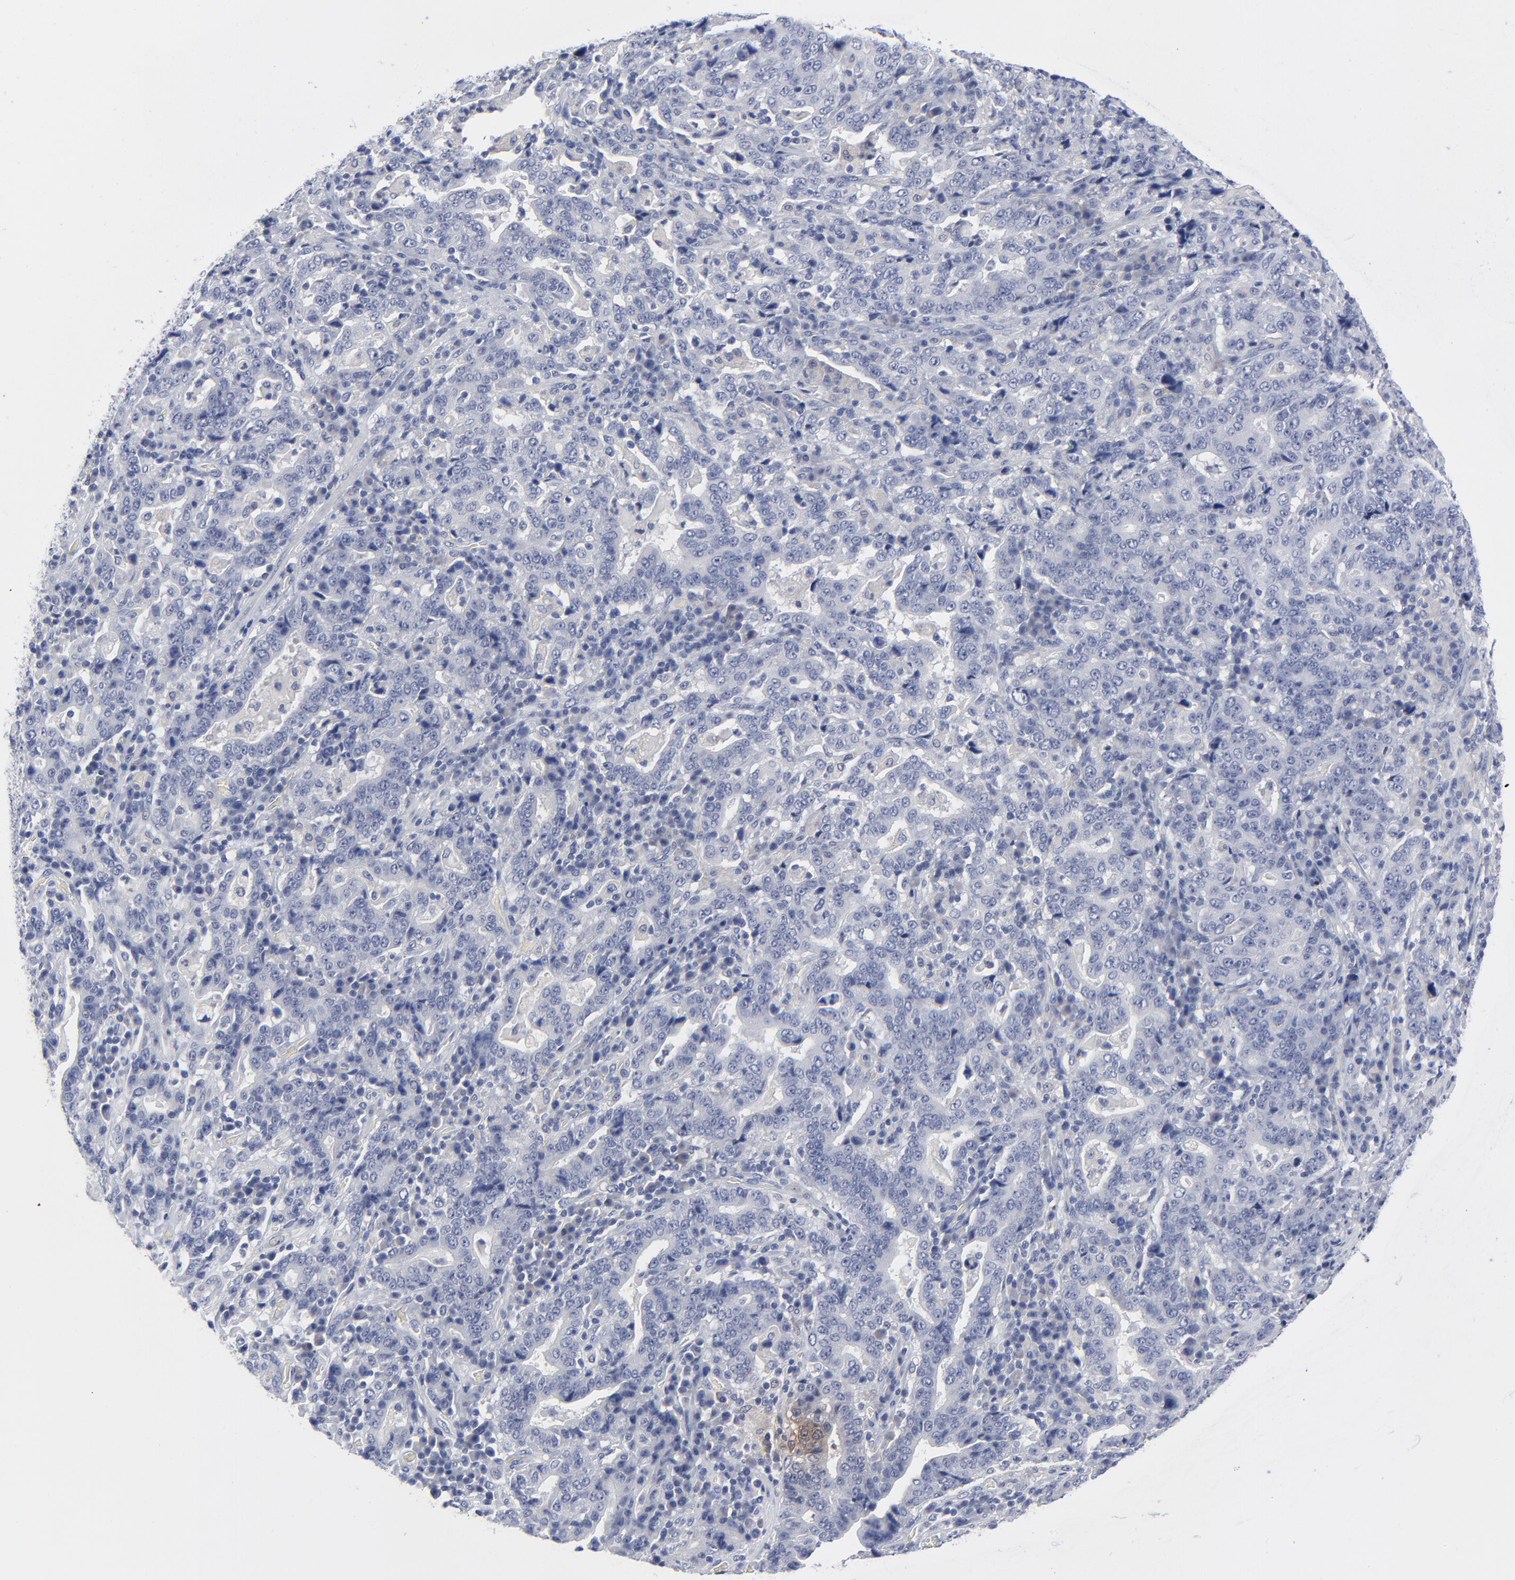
{"staining": {"intensity": "negative", "quantity": "none", "location": "none"}, "tissue": "stomach cancer", "cell_type": "Tumor cells", "image_type": "cancer", "snomed": [{"axis": "morphology", "description": "Normal tissue, NOS"}, {"axis": "morphology", "description": "Adenocarcinoma, NOS"}, {"axis": "topography", "description": "Stomach, upper"}, {"axis": "topography", "description": "Stomach"}], "caption": "The IHC photomicrograph has no significant positivity in tumor cells of stomach adenocarcinoma tissue. Nuclei are stained in blue.", "gene": "CLEC4G", "patient": {"sex": "male", "age": 59}}